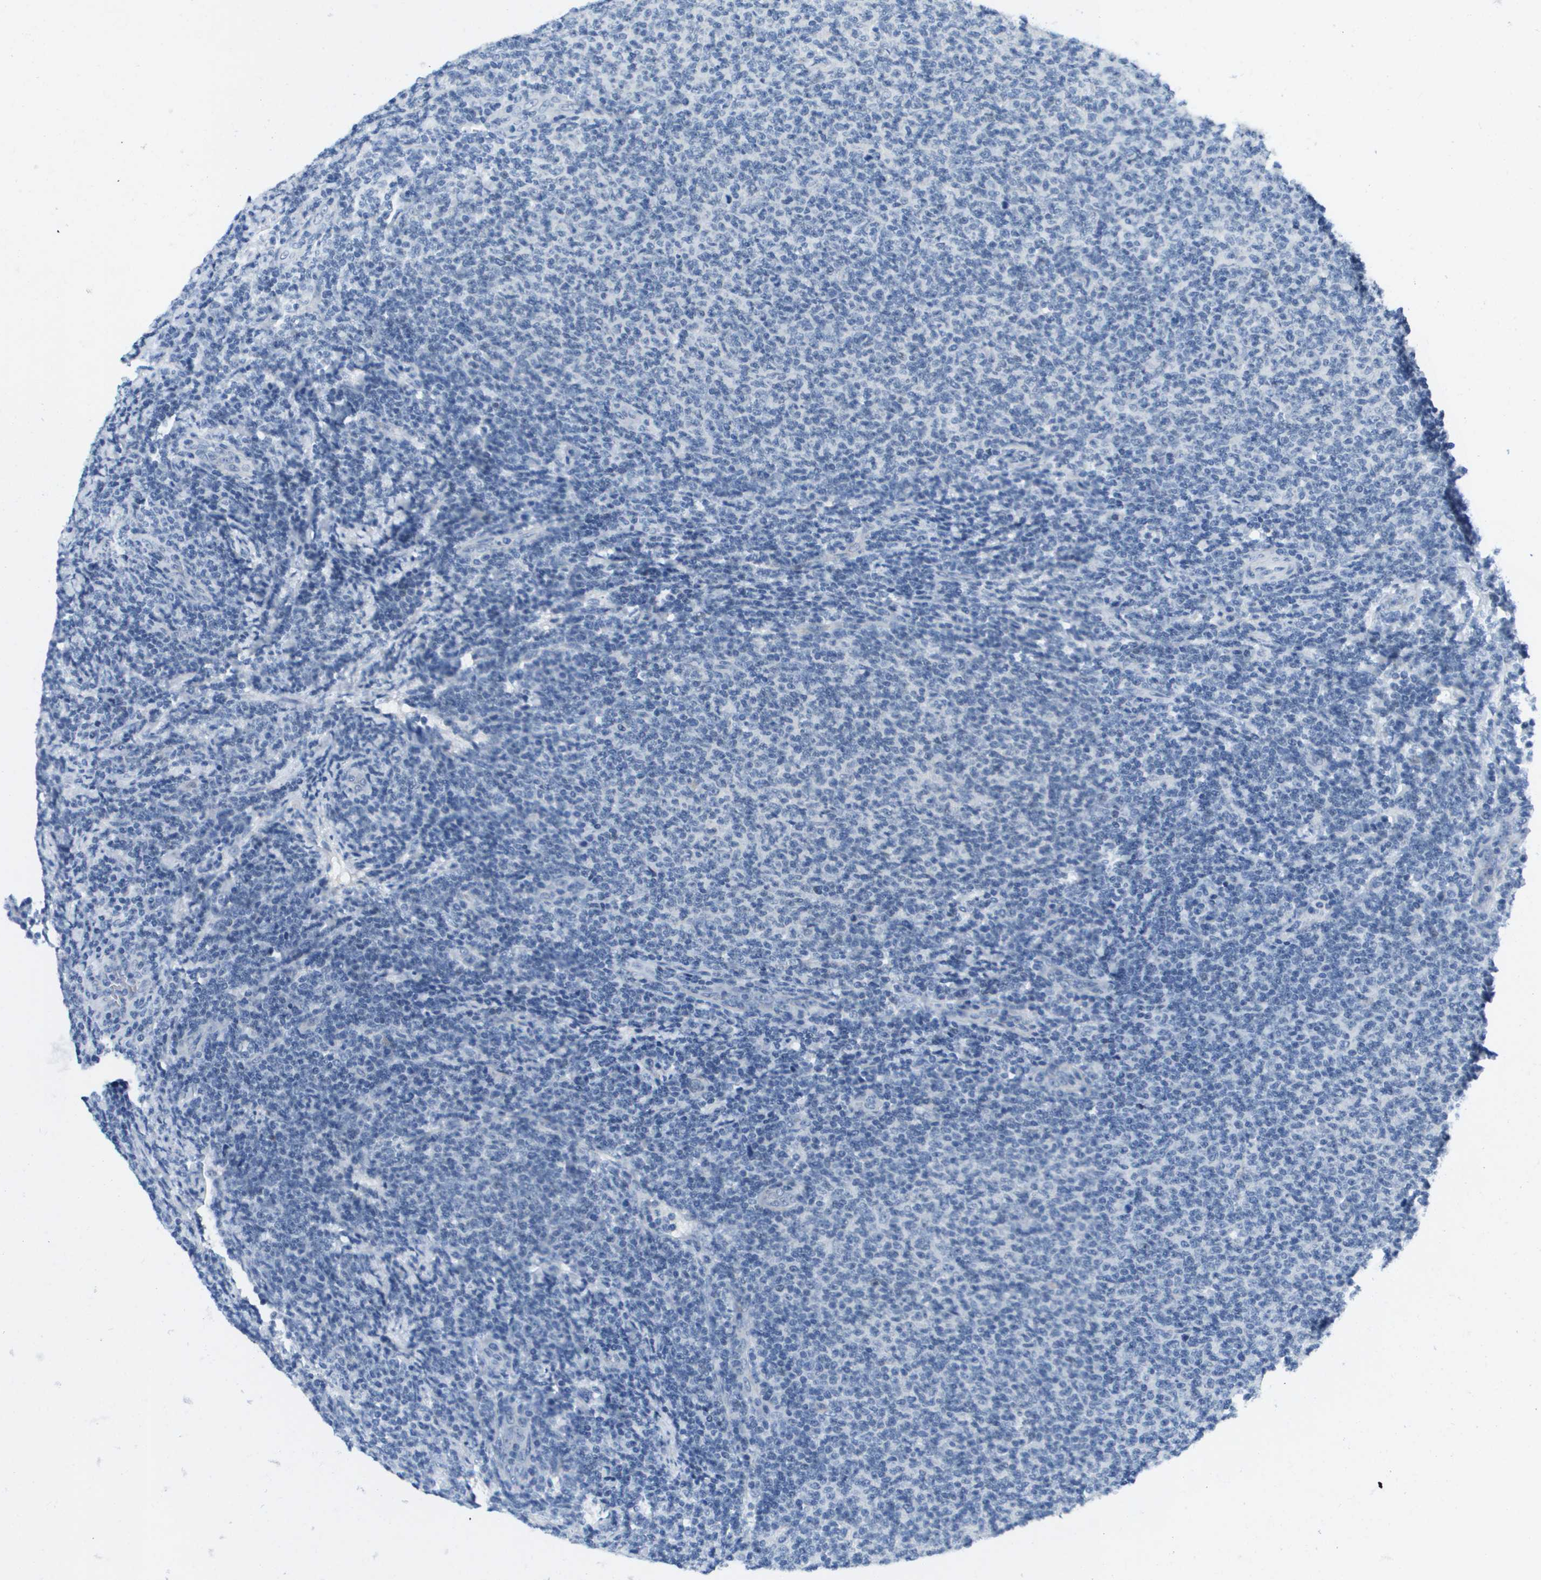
{"staining": {"intensity": "negative", "quantity": "none", "location": "none"}, "tissue": "lymphoma", "cell_type": "Tumor cells", "image_type": "cancer", "snomed": [{"axis": "morphology", "description": "Malignant lymphoma, non-Hodgkin's type, Low grade"}, {"axis": "topography", "description": "Lymph node"}], "caption": "An immunohistochemistry (IHC) micrograph of malignant lymphoma, non-Hodgkin's type (low-grade) is shown. There is no staining in tumor cells of malignant lymphoma, non-Hodgkin's type (low-grade).", "gene": "ITGA6", "patient": {"sex": "male", "age": 66}}